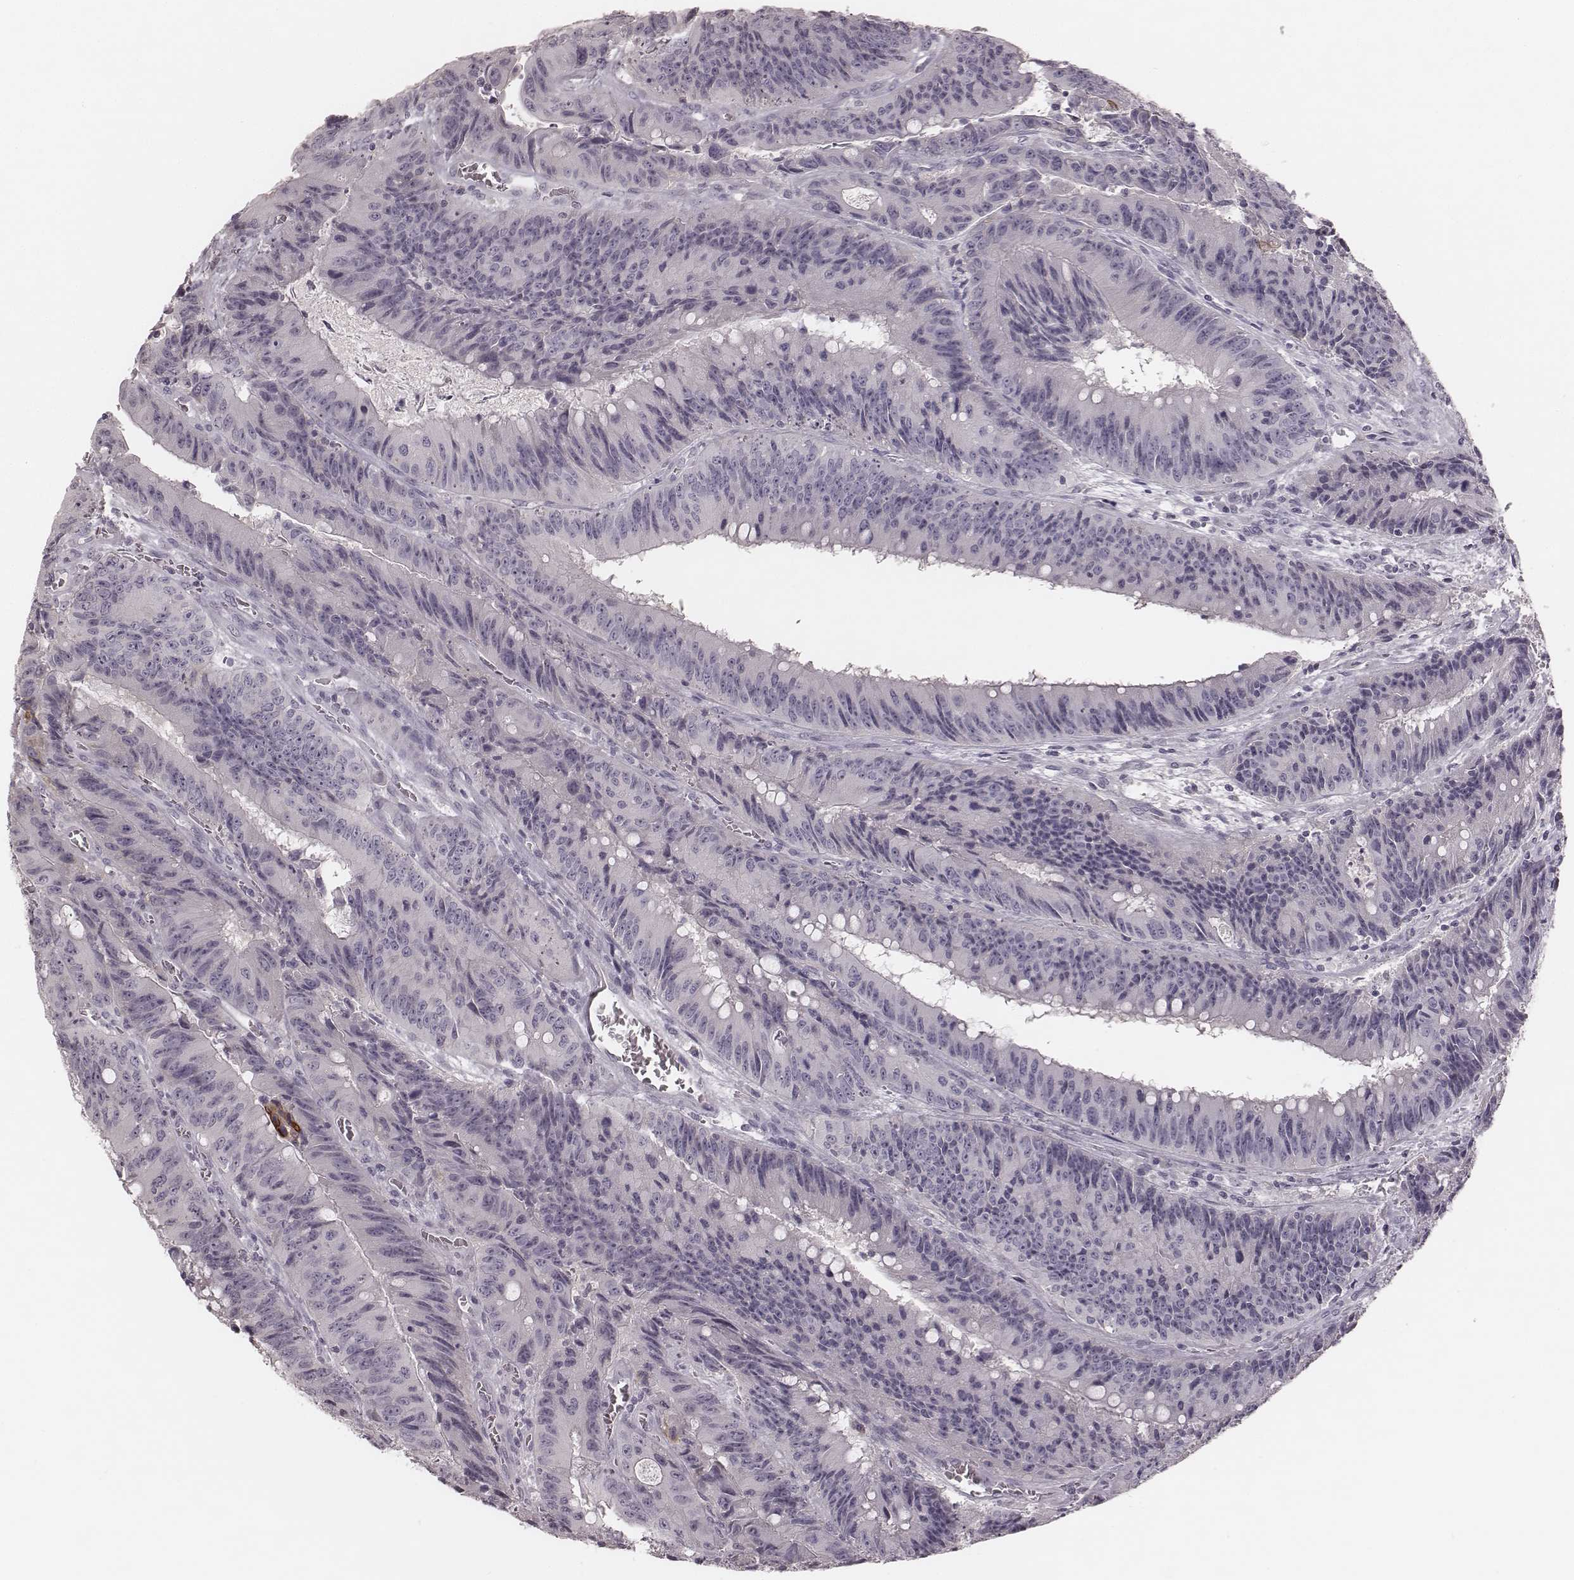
{"staining": {"intensity": "negative", "quantity": "none", "location": "none"}, "tissue": "colorectal cancer", "cell_type": "Tumor cells", "image_type": "cancer", "snomed": [{"axis": "morphology", "description": "Adenocarcinoma, NOS"}, {"axis": "topography", "description": "Rectum"}], "caption": "Immunohistochemical staining of human colorectal cancer (adenocarcinoma) reveals no significant positivity in tumor cells.", "gene": "SMIM24", "patient": {"sex": "female", "age": 72}}